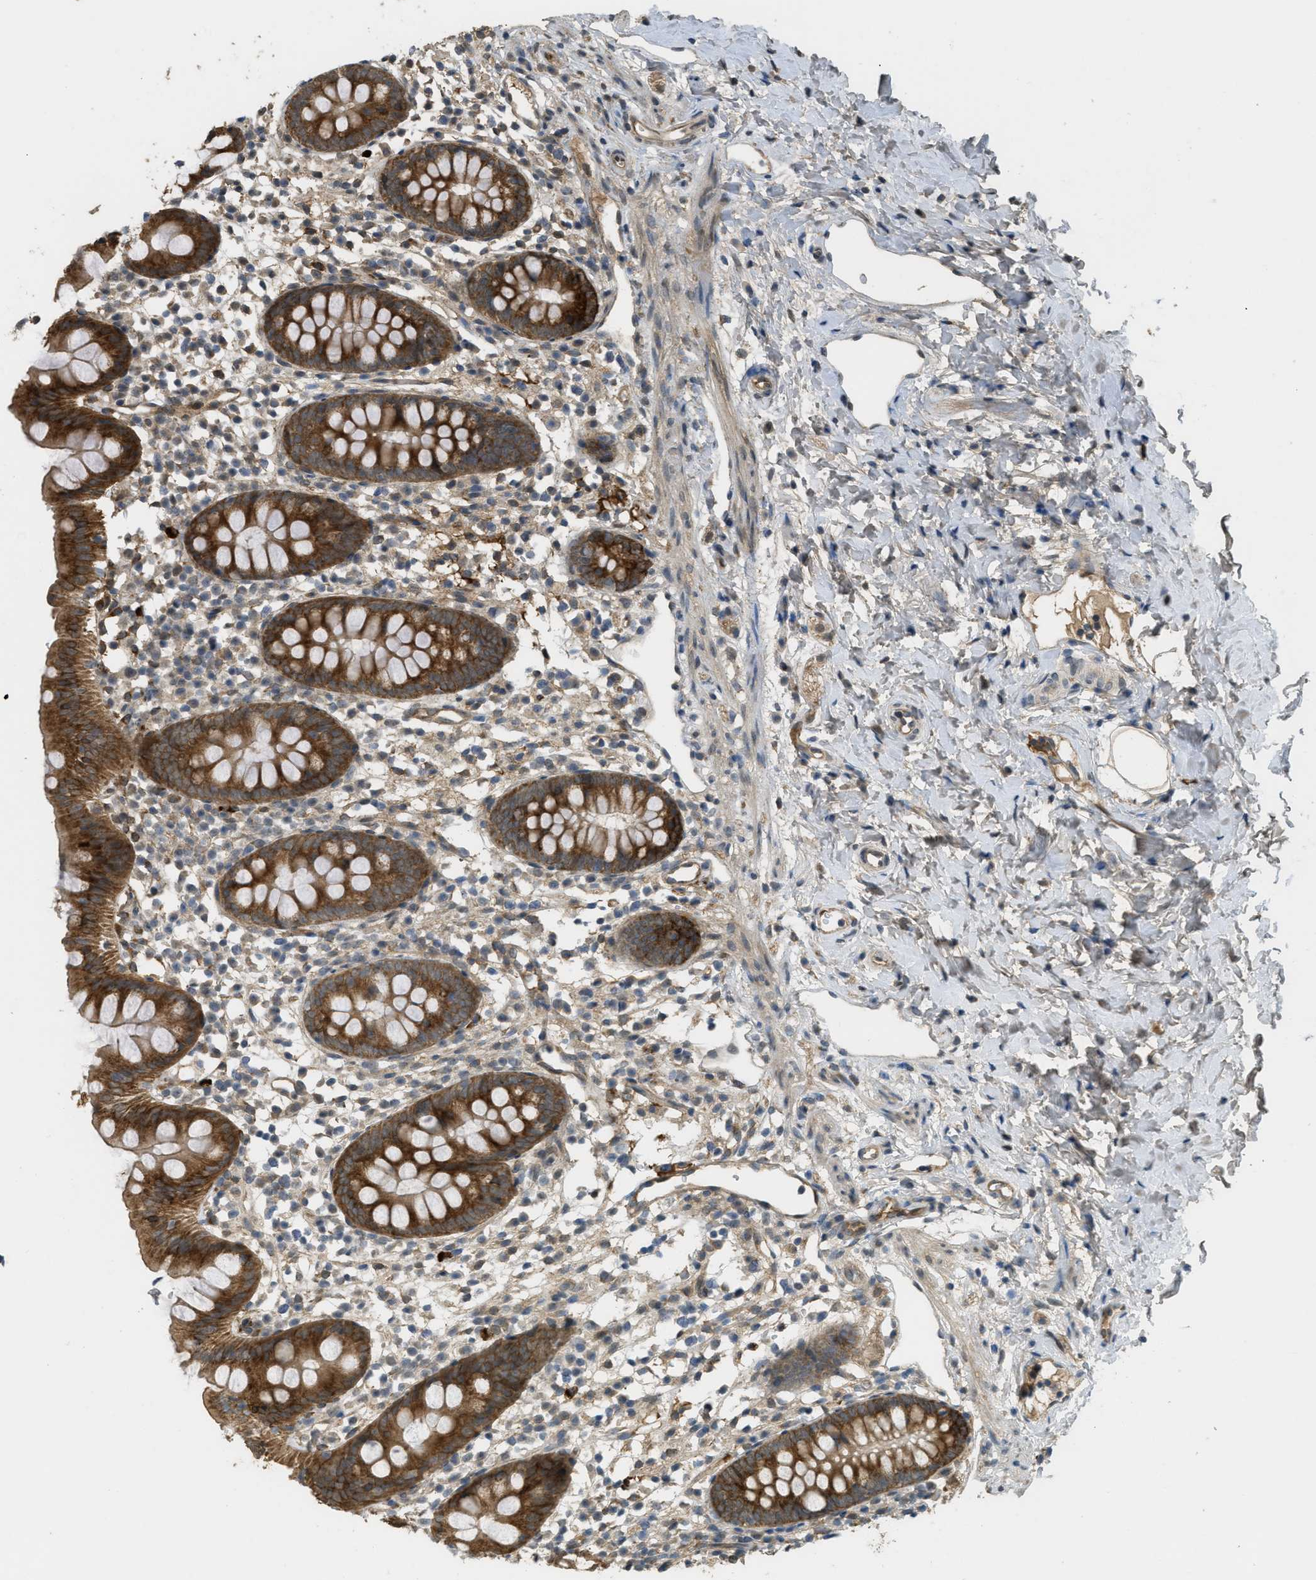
{"staining": {"intensity": "strong", "quantity": ">75%", "location": "cytoplasmic/membranous"}, "tissue": "appendix", "cell_type": "Glandular cells", "image_type": "normal", "snomed": [{"axis": "morphology", "description": "Normal tissue, NOS"}, {"axis": "topography", "description": "Appendix"}], "caption": "Protein analysis of normal appendix demonstrates strong cytoplasmic/membranous expression in about >75% of glandular cells. (DAB IHC with brightfield microscopy, high magnification).", "gene": "IGF2BP2", "patient": {"sex": "female", "age": 20}}